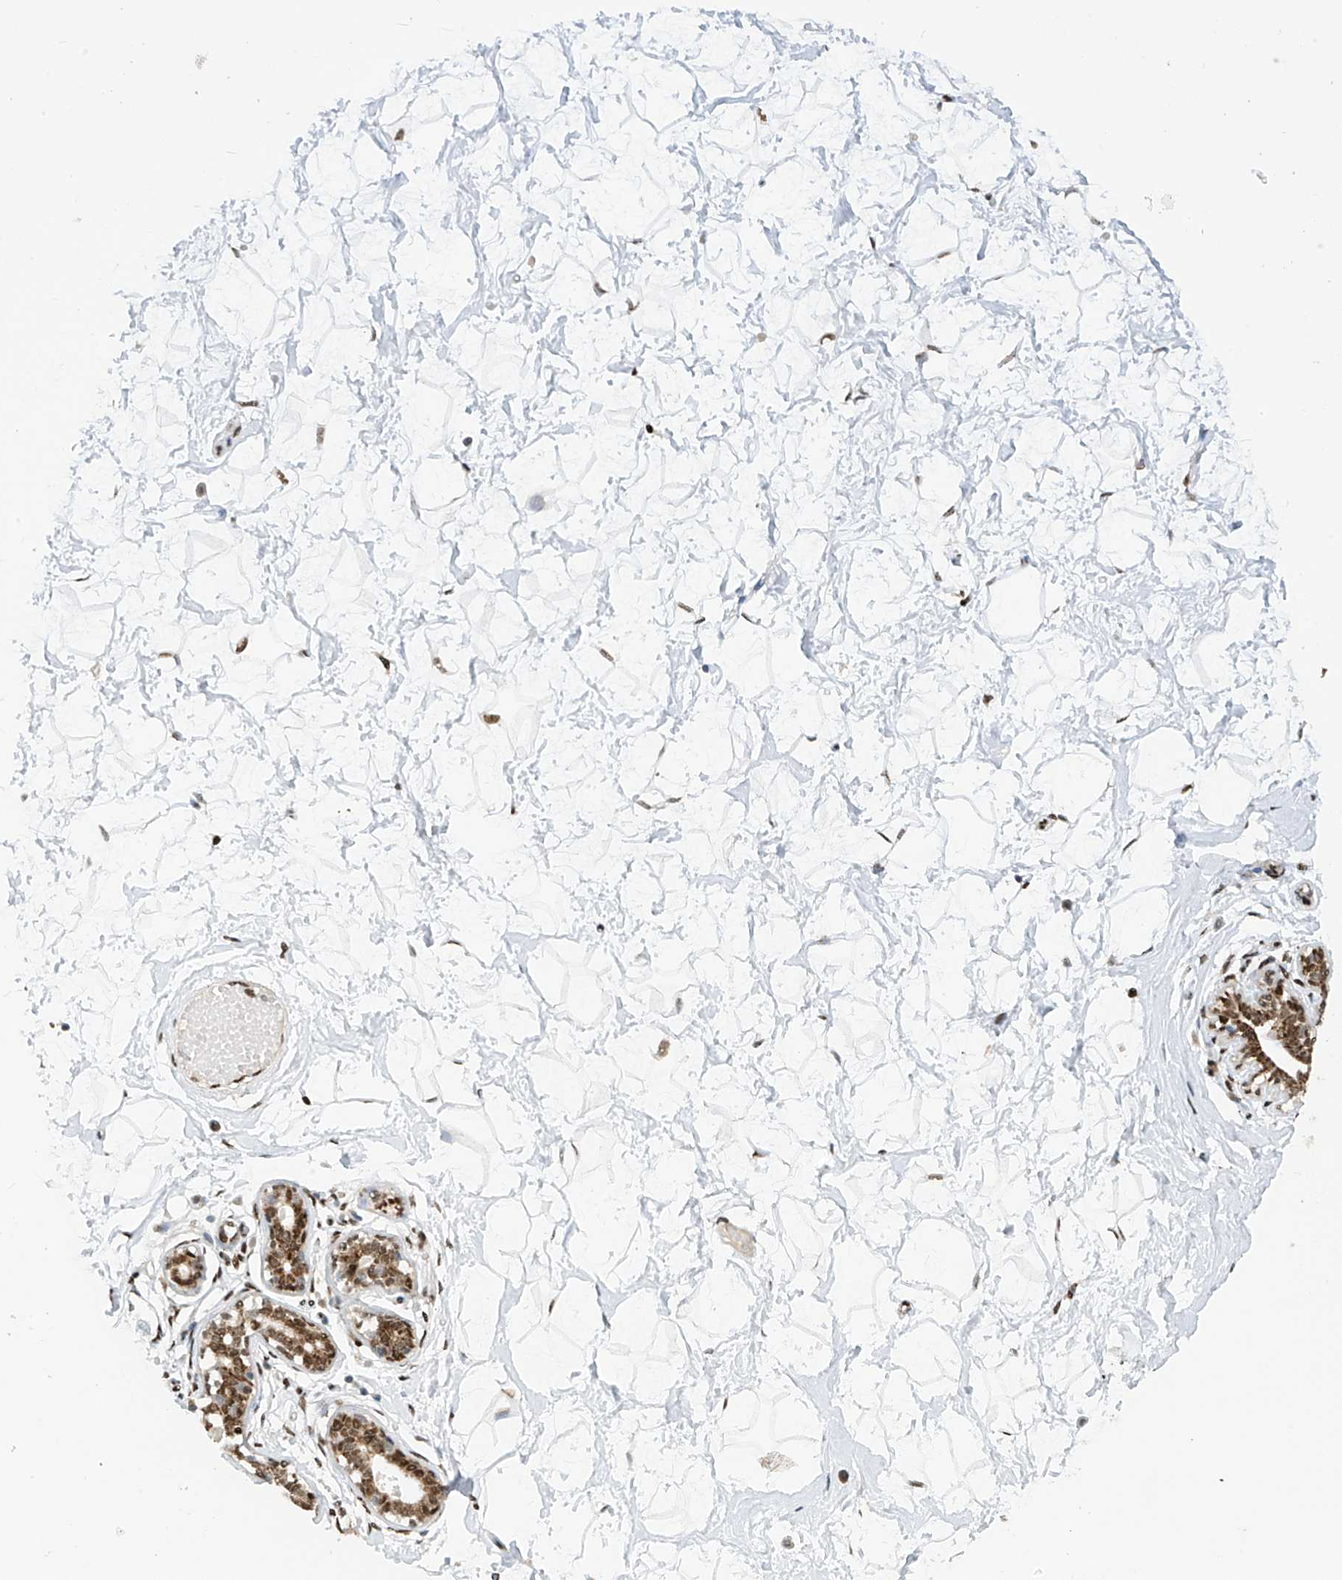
{"staining": {"intensity": "moderate", "quantity": ">75%", "location": "nuclear"}, "tissue": "breast", "cell_type": "Adipocytes", "image_type": "normal", "snomed": [{"axis": "morphology", "description": "Normal tissue, NOS"}, {"axis": "morphology", "description": "Adenoma, NOS"}, {"axis": "topography", "description": "Breast"}], "caption": "This is an image of immunohistochemistry staining of benign breast, which shows moderate expression in the nuclear of adipocytes.", "gene": "PM20D2", "patient": {"sex": "female", "age": 23}}